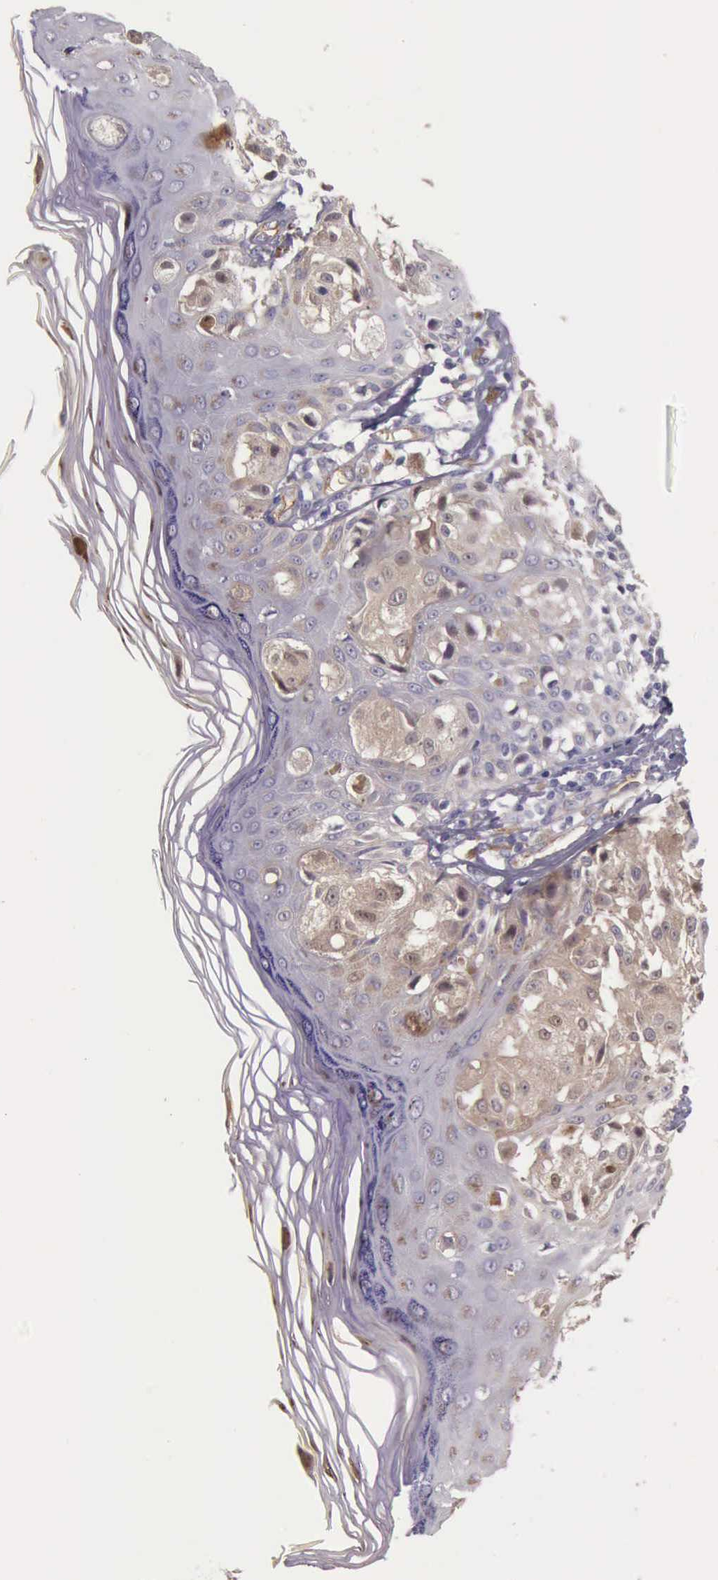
{"staining": {"intensity": "moderate", "quantity": ">75%", "location": "cytoplasmic/membranous,nuclear"}, "tissue": "melanoma", "cell_type": "Tumor cells", "image_type": "cancer", "snomed": [{"axis": "morphology", "description": "Malignant melanoma, NOS"}, {"axis": "topography", "description": "Skin"}], "caption": "Protein expression analysis of human melanoma reveals moderate cytoplasmic/membranous and nuclear staining in approximately >75% of tumor cells.", "gene": "TCEANC", "patient": {"sex": "female", "age": 55}}